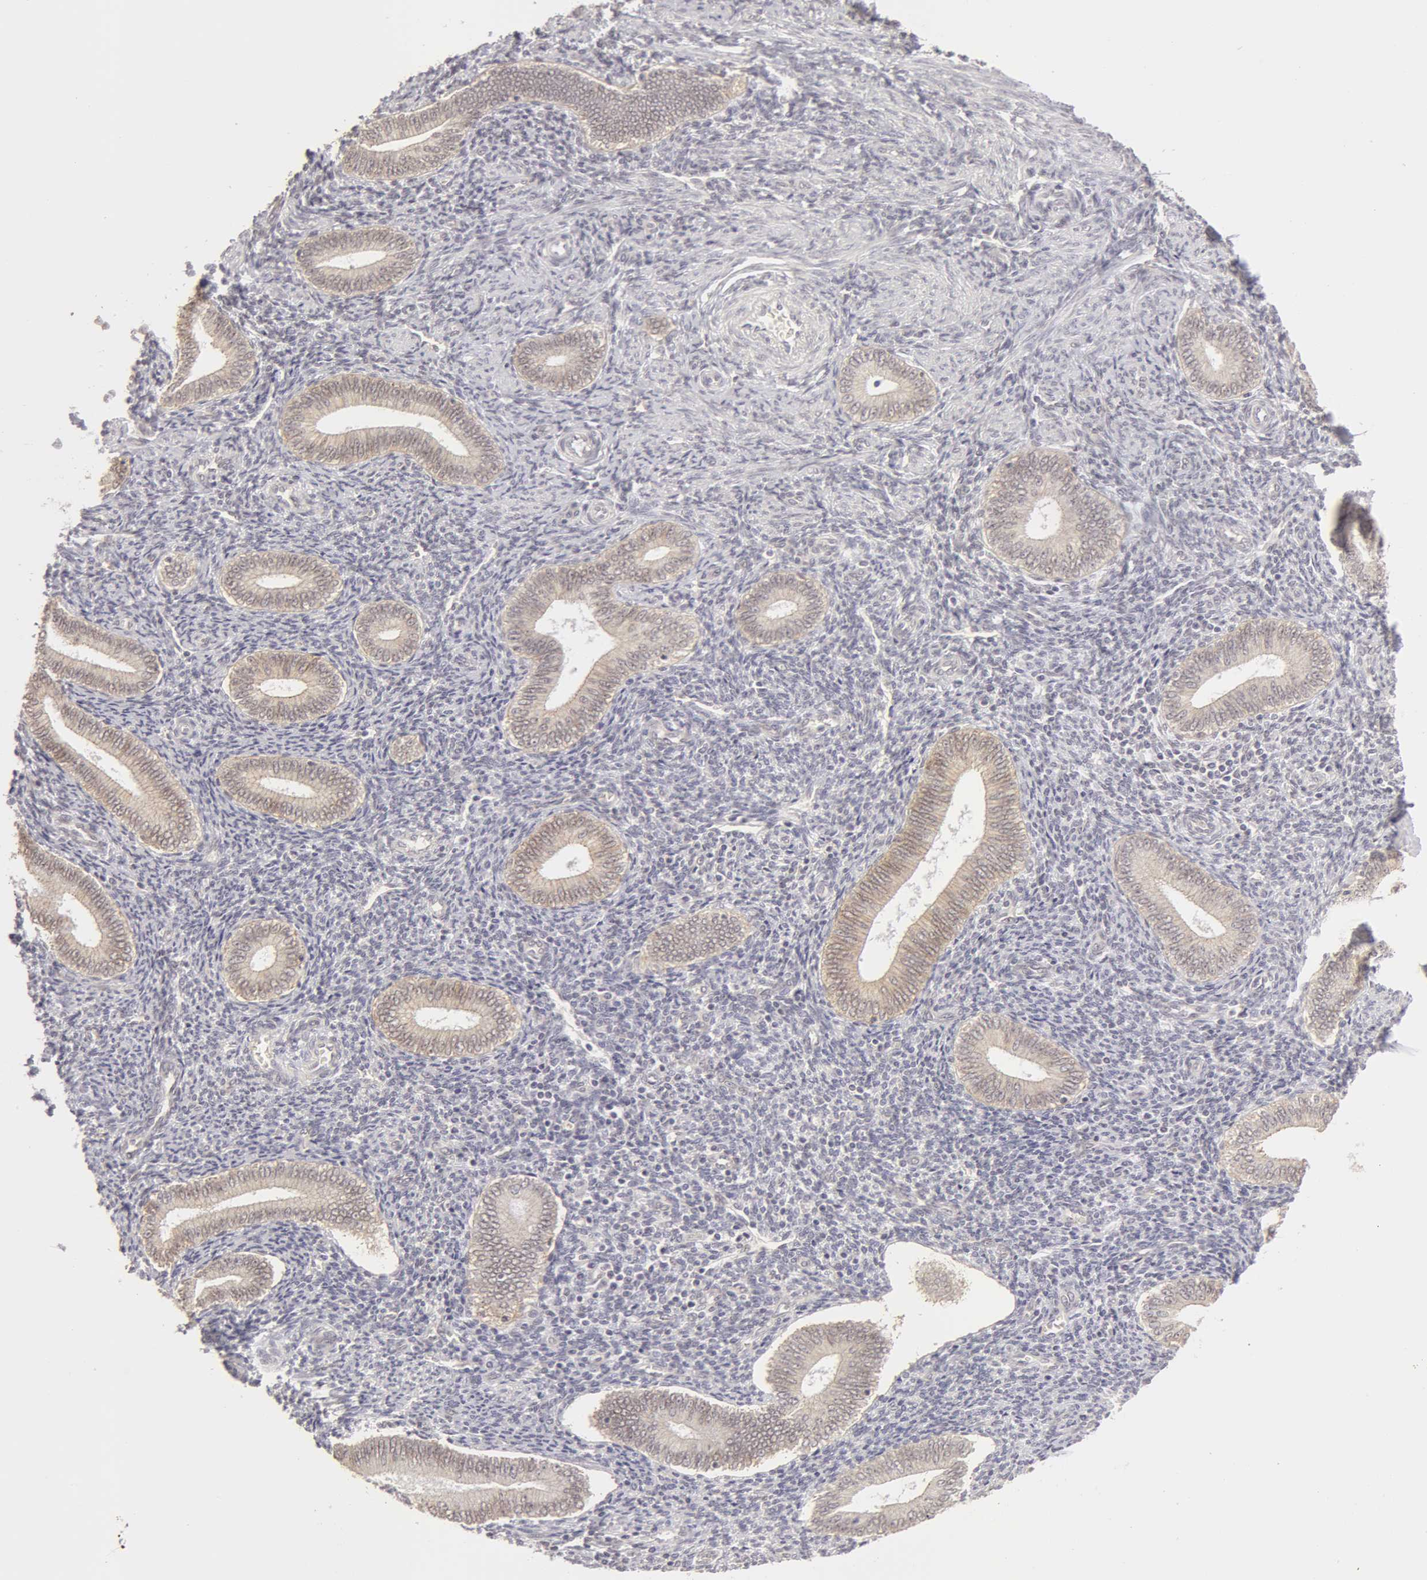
{"staining": {"intensity": "negative", "quantity": "none", "location": "none"}, "tissue": "endometrium", "cell_type": "Cells in endometrial stroma", "image_type": "normal", "snomed": [{"axis": "morphology", "description": "Normal tissue, NOS"}, {"axis": "topography", "description": "Endometrium"}], "caption": "The photomicrograph demonstrates no staining of cells in endometrial stroma in normal endometrium.", "gene": "ADAM10", "patient": {"sex": "female", "age": 35}}